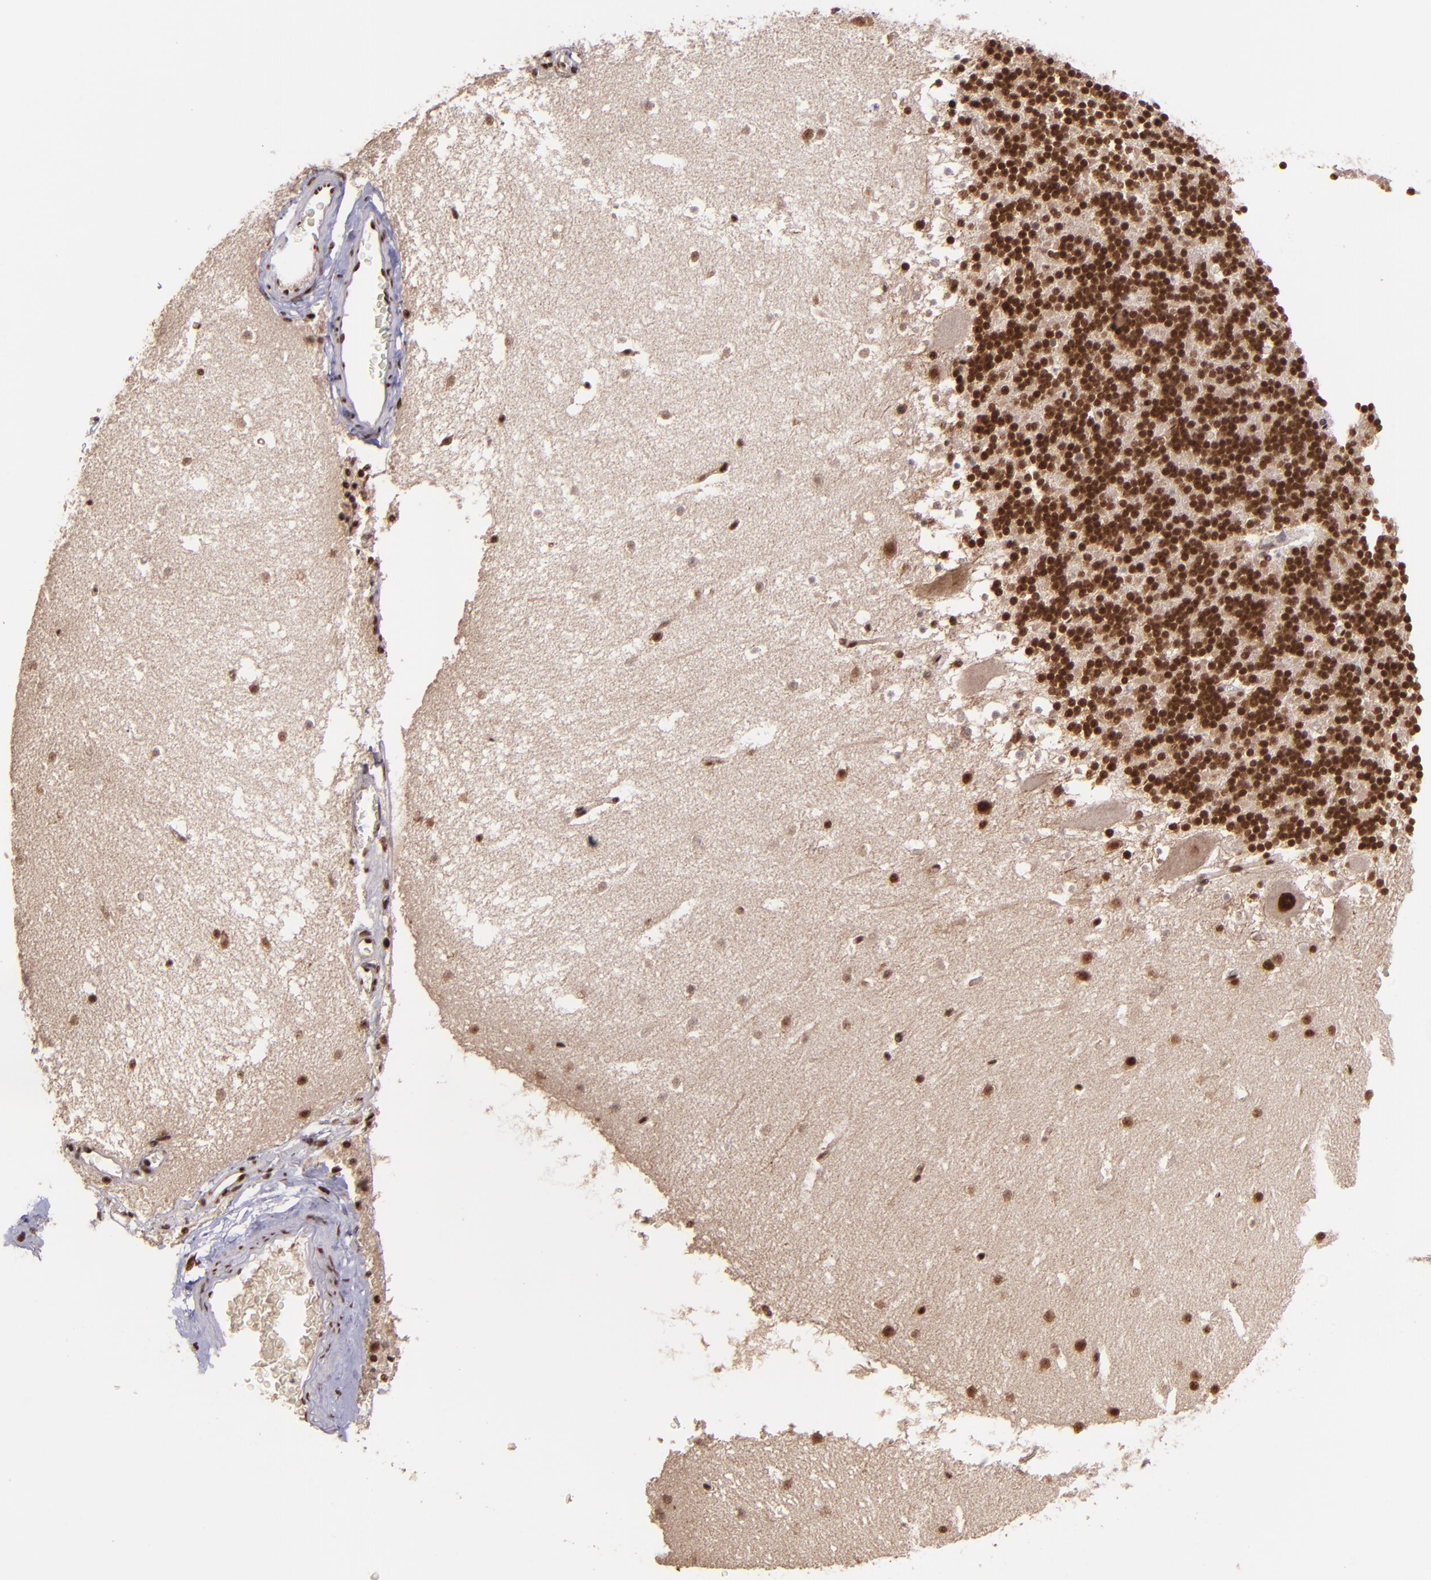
{"staining": {"intensity": "strong", "quantity": ">75%", "location": "nuclear"}, "tissue": "cerebellum", "cell_type": "Cells in granular layer", "image_type": "normal", "snomed": [{"axis": "morphology", "description": "Normal tissue, NOS"}, {"axis": "topography", "description": "Cerebellum"}], "caption": "Immunohistochemical staining of benign cerebellum demonstrates >75% levels of strong nuclear protein expression in approximately >75% of cells in granular layer.", "gene": "PQBP1", "patient": {"sex": "male", "age": 45}}